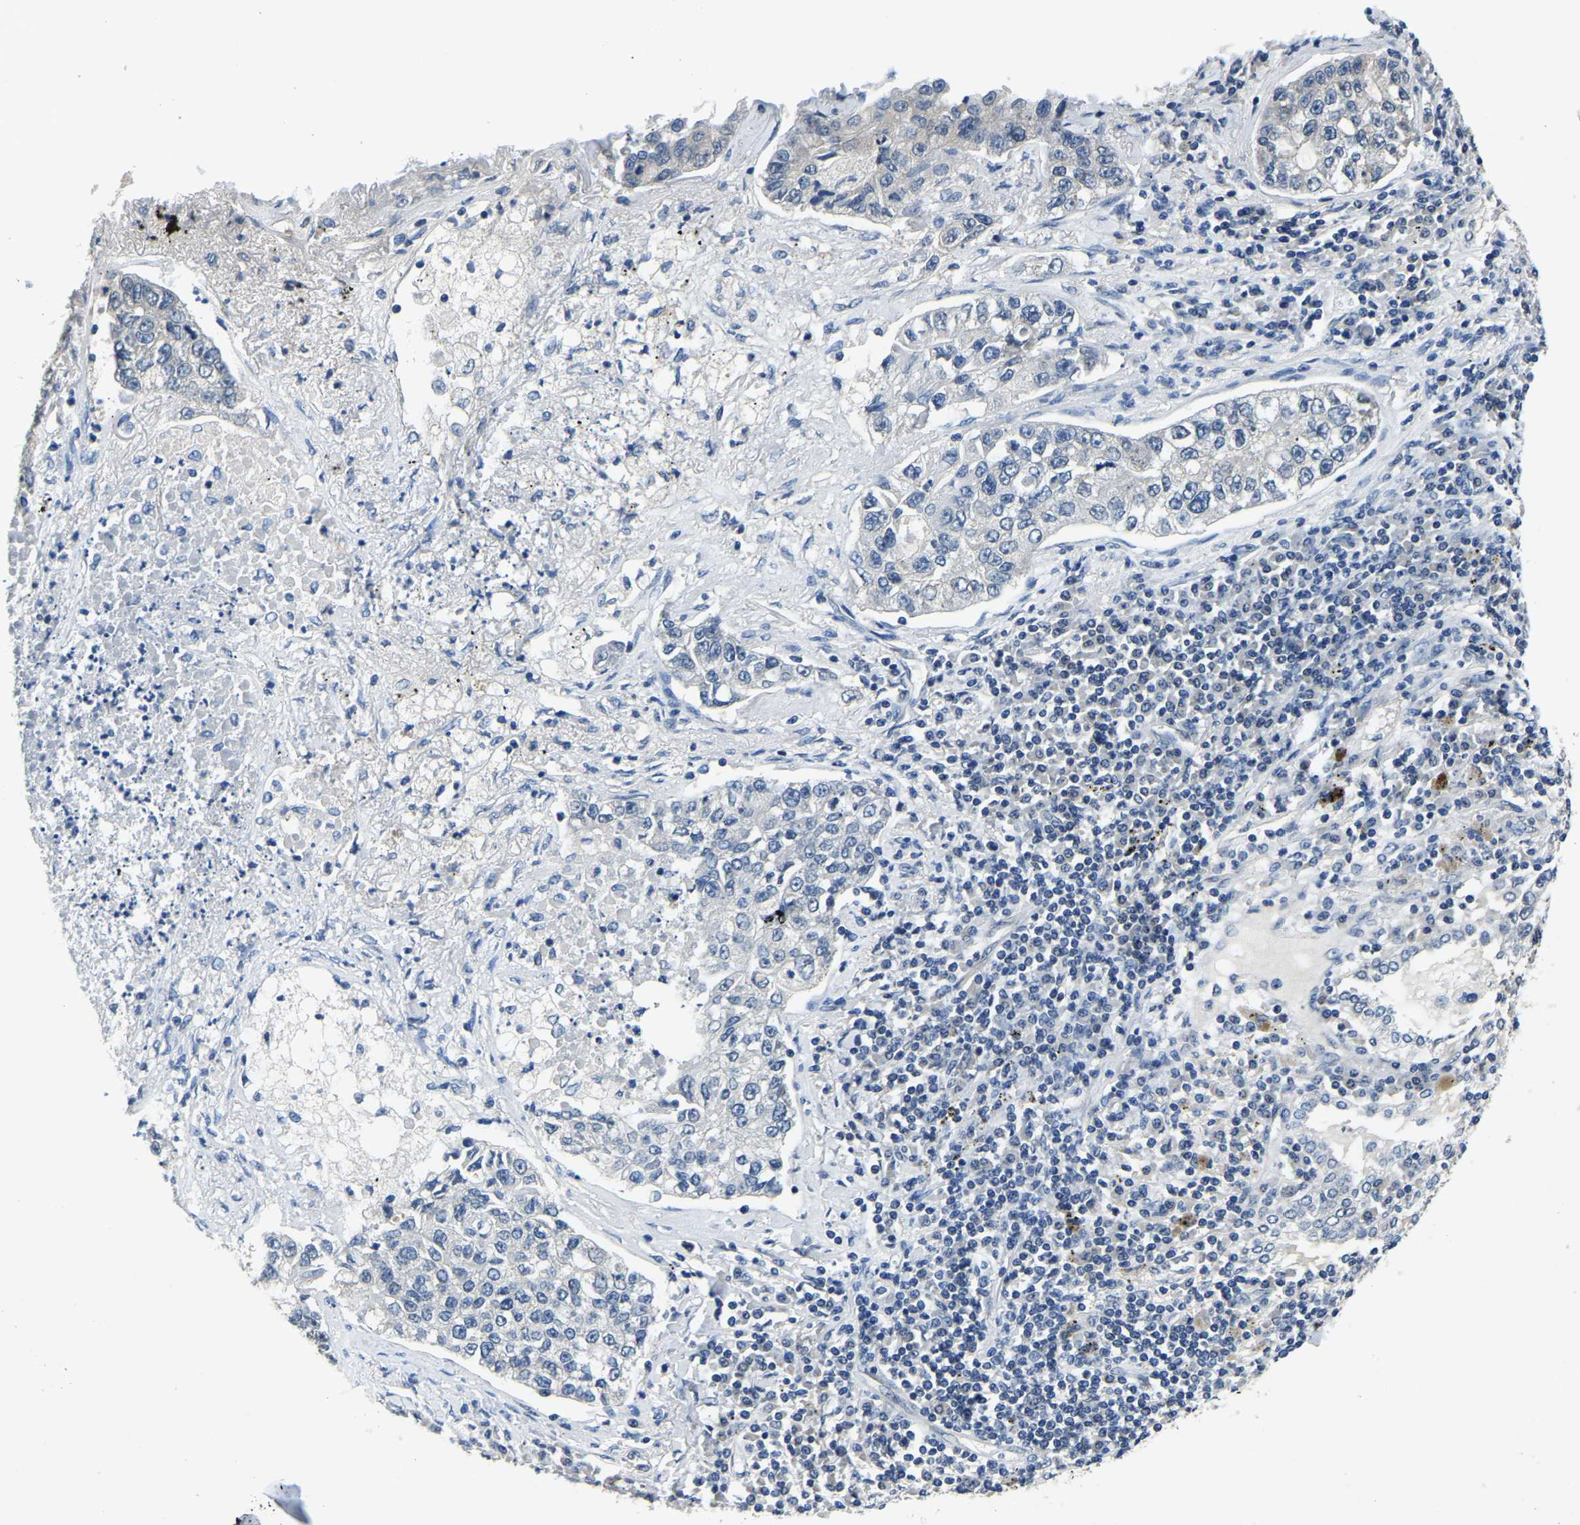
{"staining": {"intensity": "negative", "quantity": "none", "location": "none"}, "tissue": "lung cancer", "cell_type": "Tumor cells", "image_type": "cancer", "snomed": [{"axis": "morphology", "description": "Adenocarcinoma, NOS"}, {"axis": "topography", "description": "Lung"}], "caption": "The micrograph displays no staining of tumor cells in lung cancer (adenocarcinoma).", "gene": "RANBP2", "patient": {"sex": "male", "age": 49}}